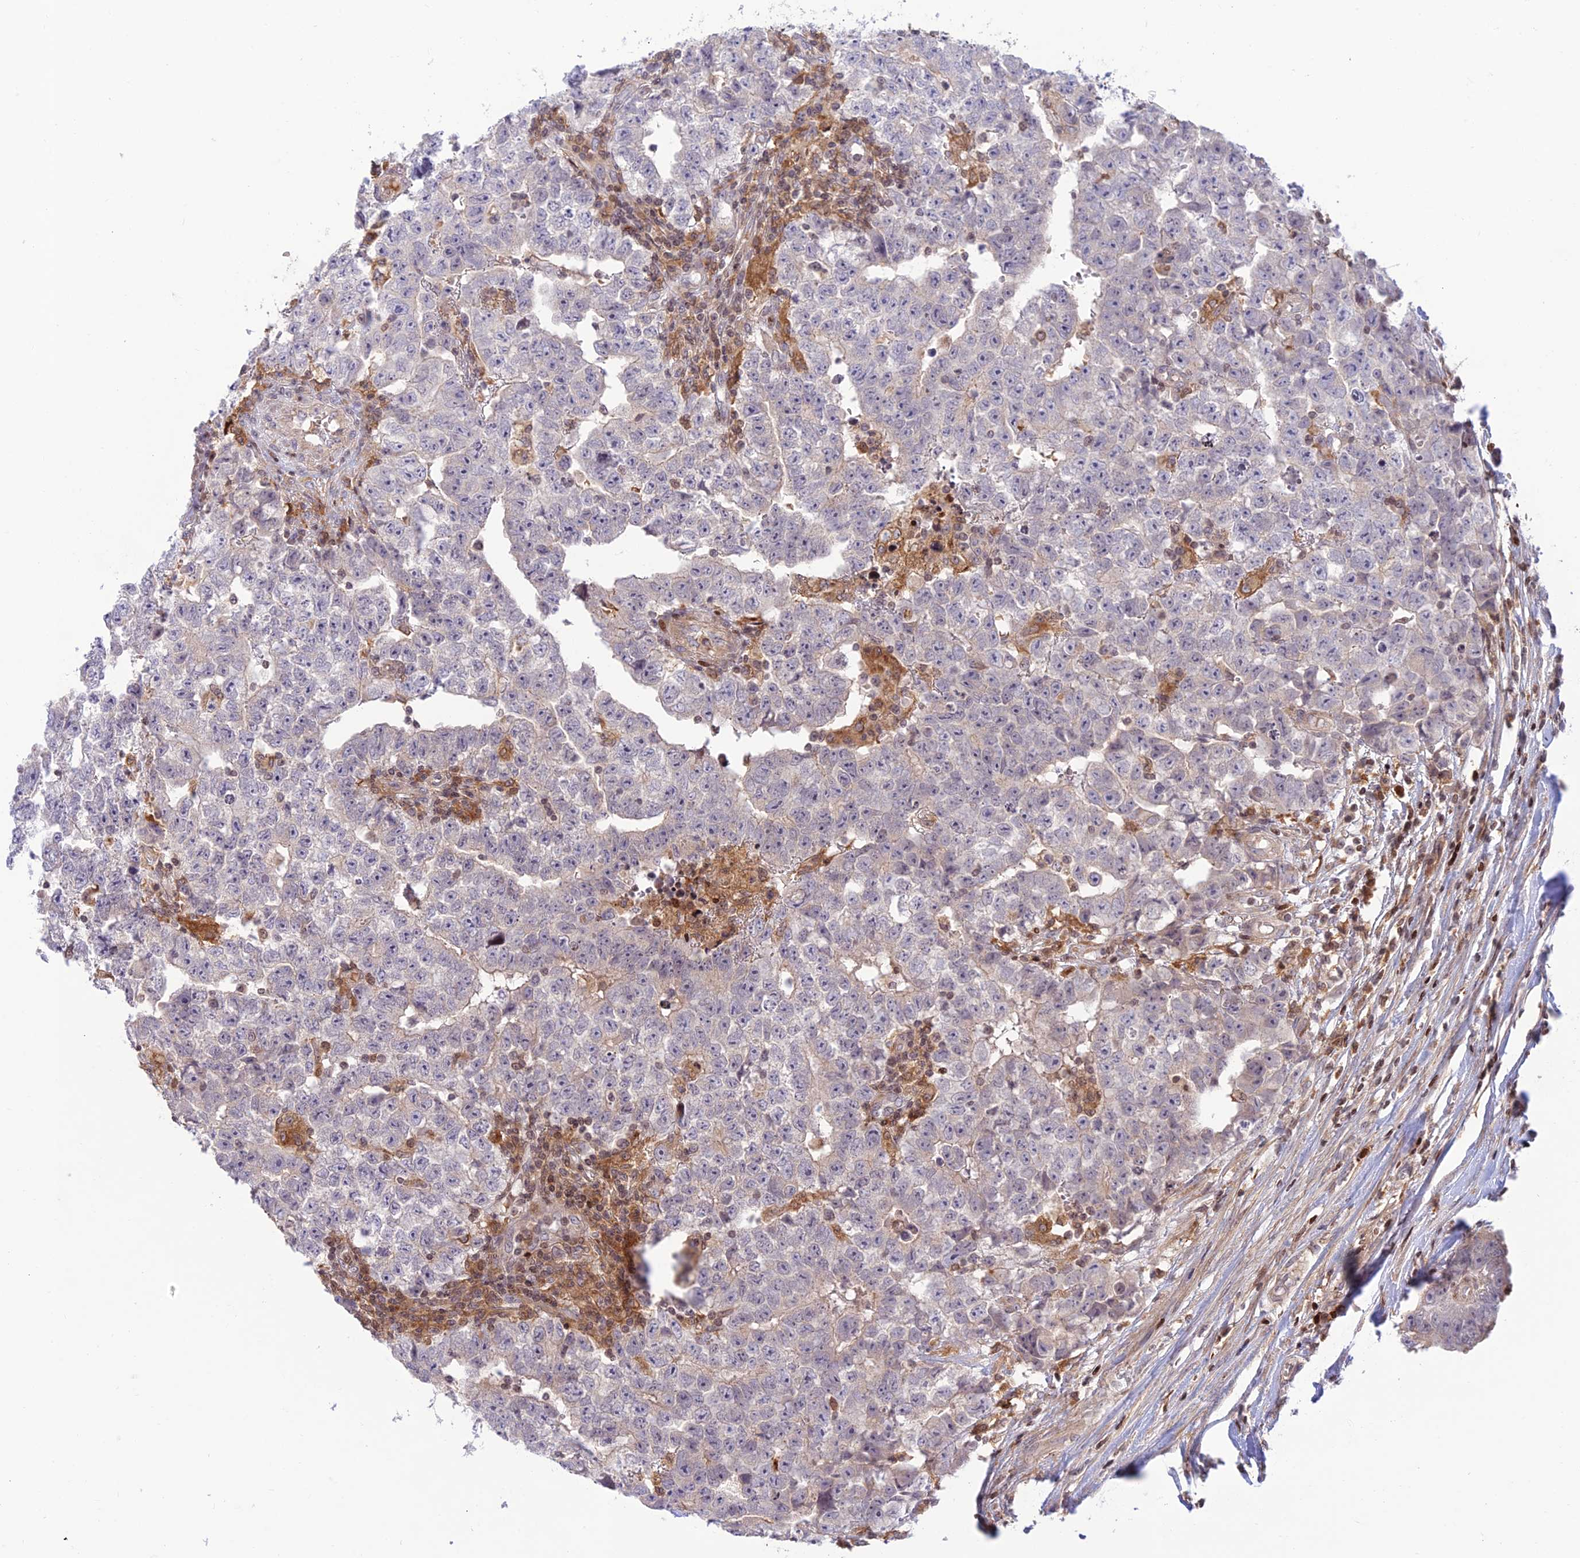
{"staining": {"intensity": "negative", "quantity": "none", "location": "none"}, "tissue": "testis cancer", "cell_type": "Tumor cells", "image_type": "cancer", "snomed": [{"axis": "morphology", "description": "Carcinoma, Embryonal, NOS"}, {"axis": "topography", "description": "Testis"}], "caption": "Tumor cells show no significant expression in testis cancer. (Brightfield microscopy of DAB (3,3'-diaminobenzidine) IHC at high magnification).", "gene": "FAM186B", "patient": {"sex": "male", "age": 25}}